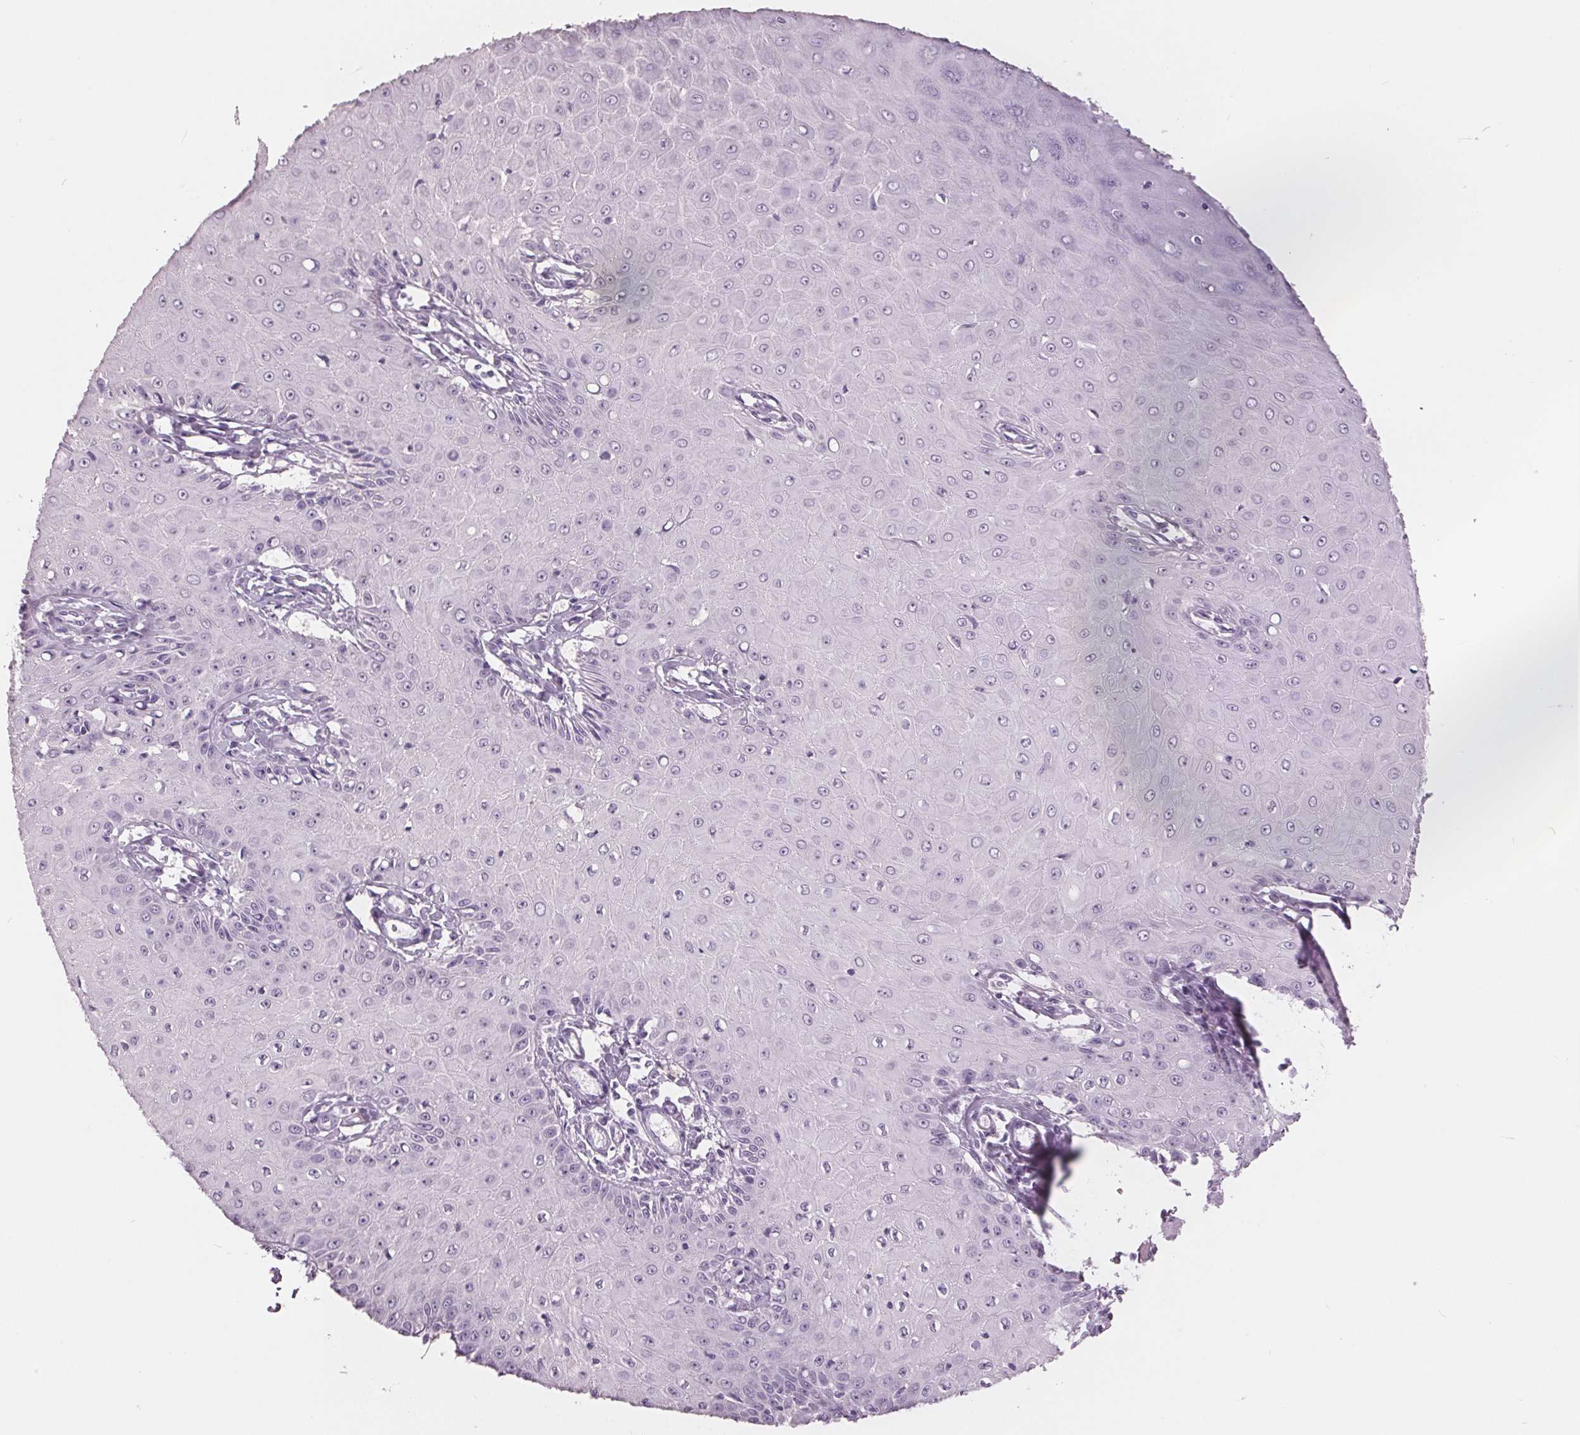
{"staining": {"intensity": "negative", "quantity": "none", "location": "none"}, "tissue": "skin cancer", "cell_type": "Tumor cells", "image_type": "cancer", "snomed": [{"axis": "morphology", "description": "Squamous cell carcinoma, NOS"}, {"axis": "topography", "description": "Skin"}], "caption": "This is an IHC histopathology image of human skin squamous cell carcinoma. There is no positivity in tumor cells.", "gene": "AMBP", "patient": {"sex": "male", "age": 70}}